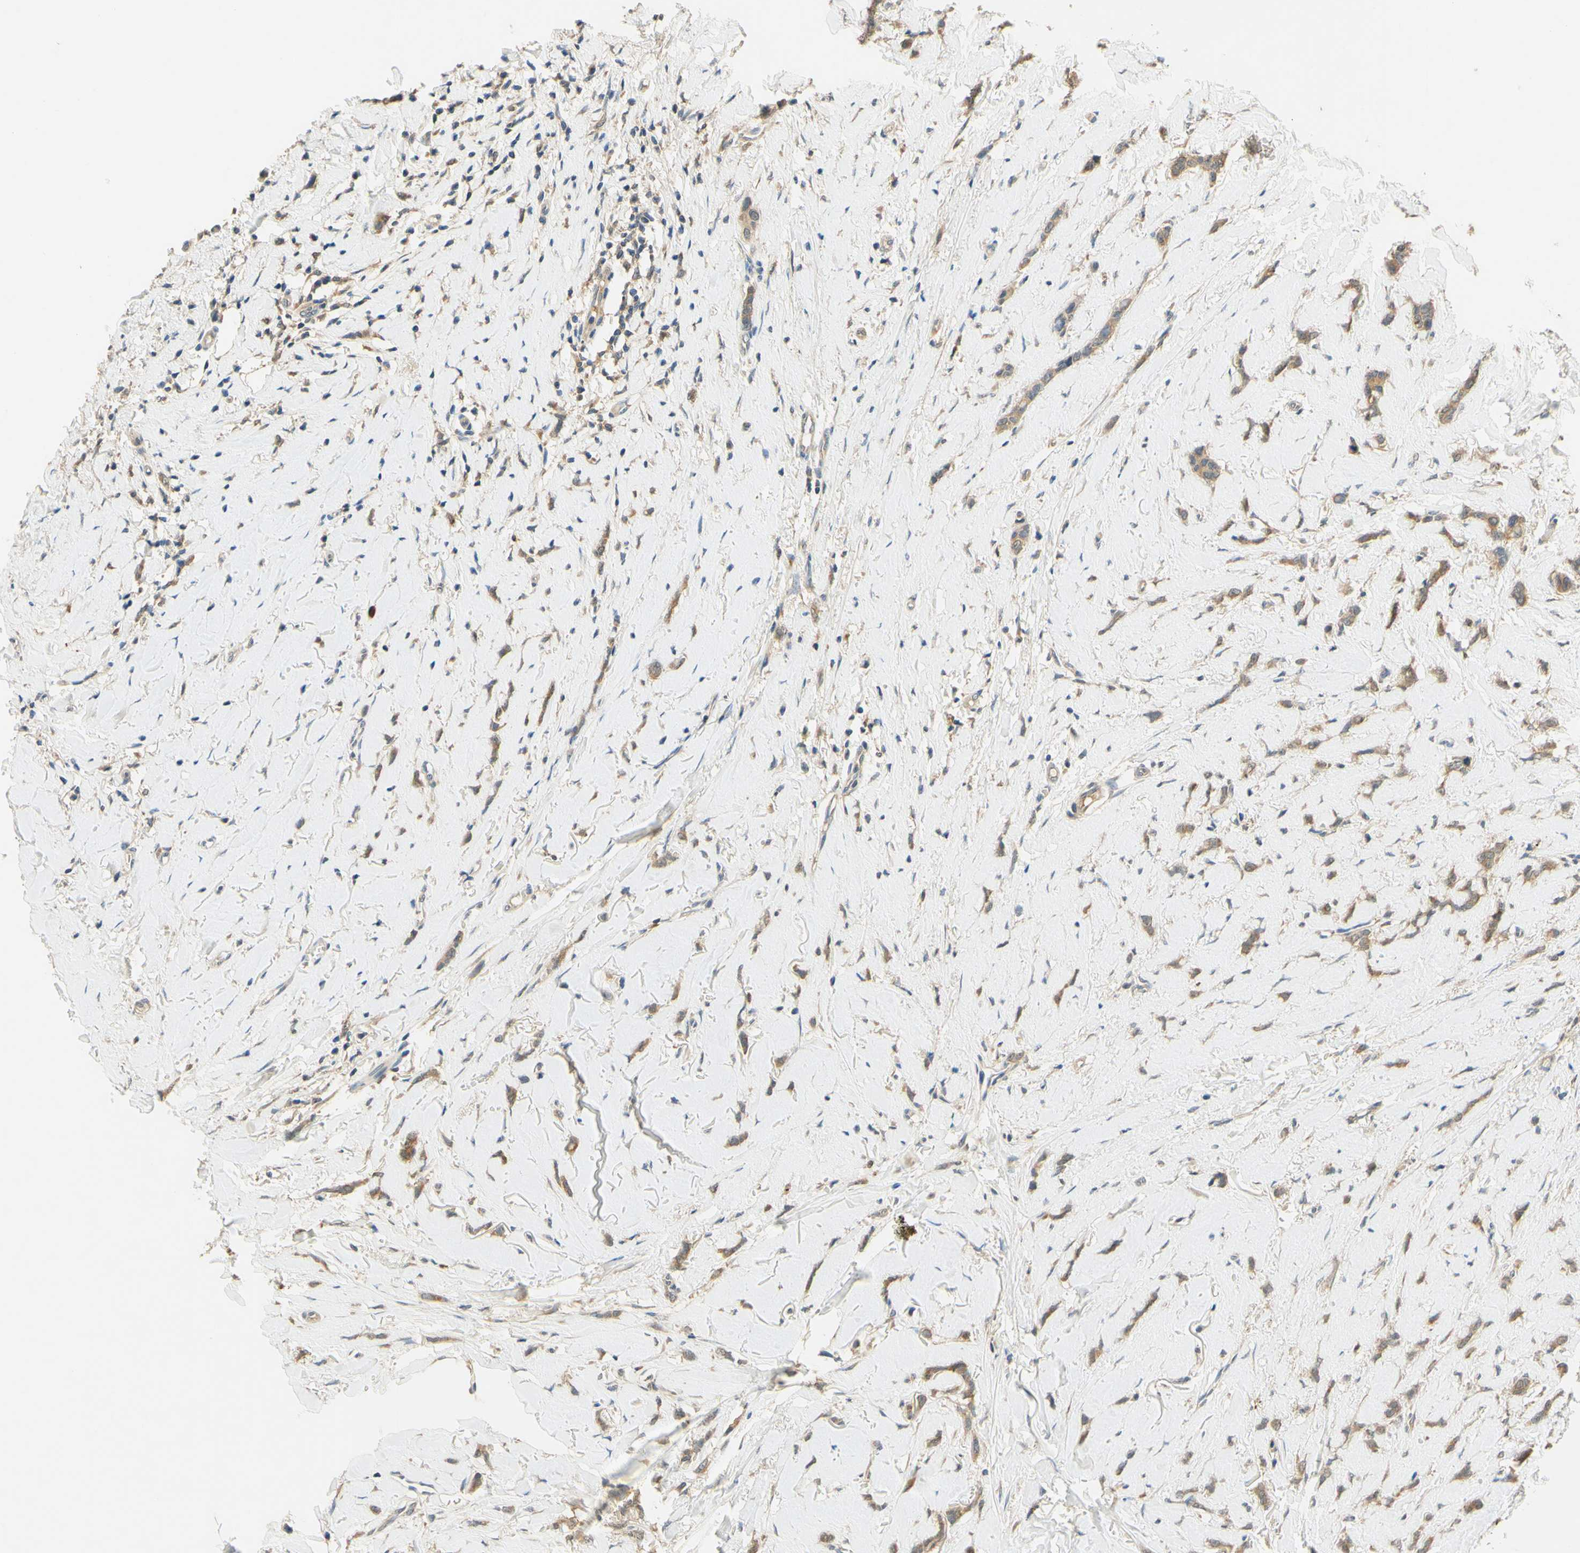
{"staining": {"intensity": "moderate", "quantity": ">75%", "location": "cytoplasmic/membranous"}, "tissue": "breast cancer", "cell_type": "Tumor cells", "image_type": "cancer", "snomed": [{"axis": "morphology", "description": "Lobular carcinoma"}, {"axis": "topography", "description": "Skin"}, {"axis": "topography", "description": "Breast"}], "caption": "Immunohistochemical staining of human breast lobular carcinoma shows medium levels of moderate cytoplasmic/membranous protein expression in approximately >75% of tumor cells.", "gene": "ENTREP2", "patient": {"sex": "female", "age": 46}}